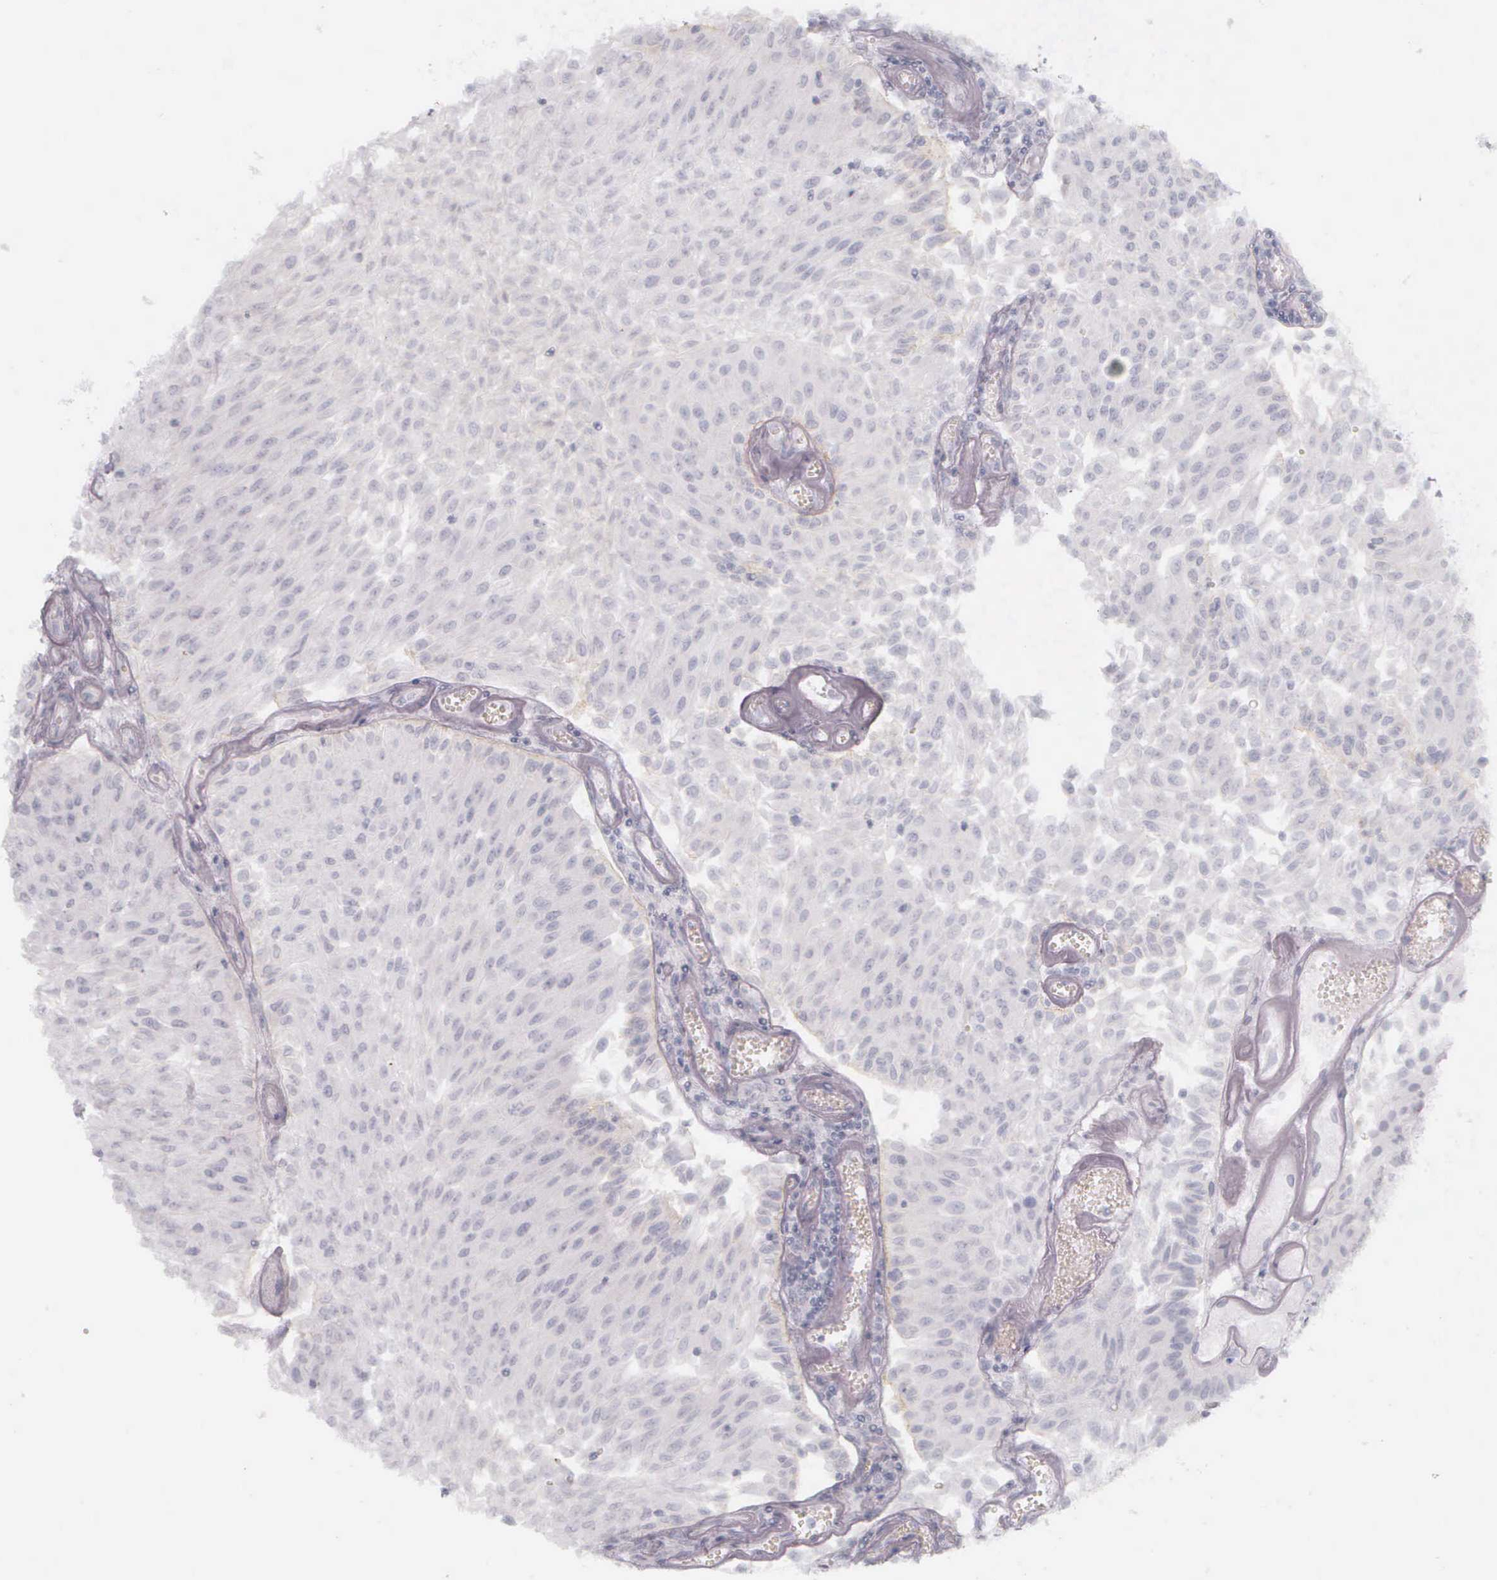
{"staining": {"intensity": "negative", "quantity": "none", "location": "none"}, "tissue": "urothelial cancer", "cell_type": "Tumor cells", "image_type": "cancer", "snomed": [{"axis": "morphology", "description": "Urothelial carcinoma, Low grade"}, {"axis": "topography", "description": "Urinary bladder"}], "caption": "Tumor cells are negative for brown protein staining in low-grade urothelial carcinoma. The staining is performed using DAB (3,3'-diaminobenzidine) brown chromogen with nuclei counter-stained in using hematoxylin.", "gene": "KRT14", "patient": {"sex": "male", "age": 86}}